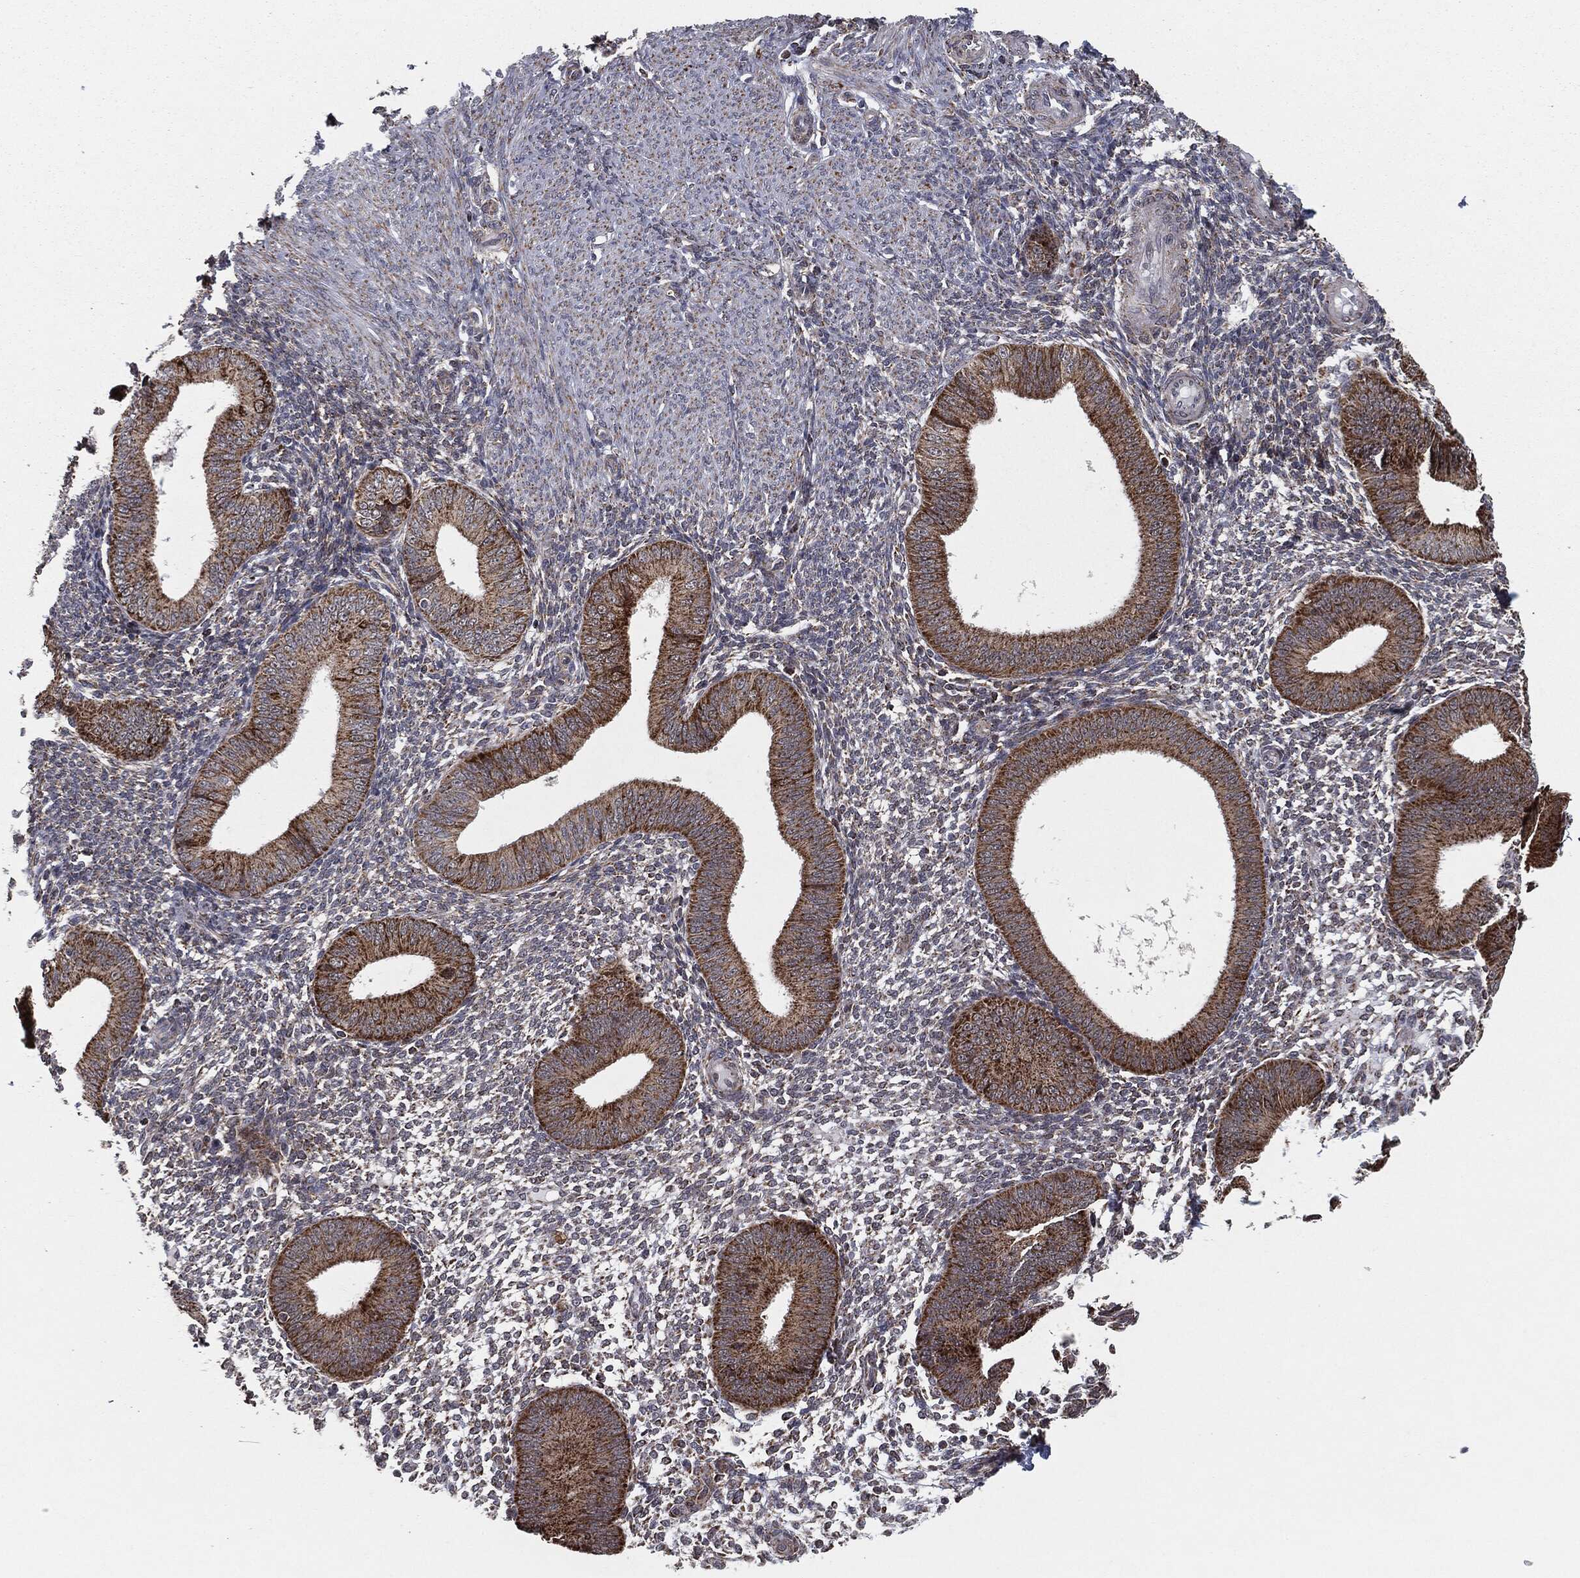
{"staining": {"intensity": "moderate", "quantity": "<25%", "location": "cytoplasmic/membranous"}, "tissue": "endometrium", "cell_type": "Cells in endometrial stroma", "image_type": "normal", "snomed": [{"axis": "morphology", "description": "Normal tissue, NOS"}, {"axis": "topography", "description": "Endometrium"}], "caption": "Immunohistochemical staining of normal human endometrium displays moderate cytoplasmic/membranous protein positivity in approximately <25% of cells in endometrial stroma.", "gene": "CHCHD2", "patient": {"sex": "female", "age": 39}}